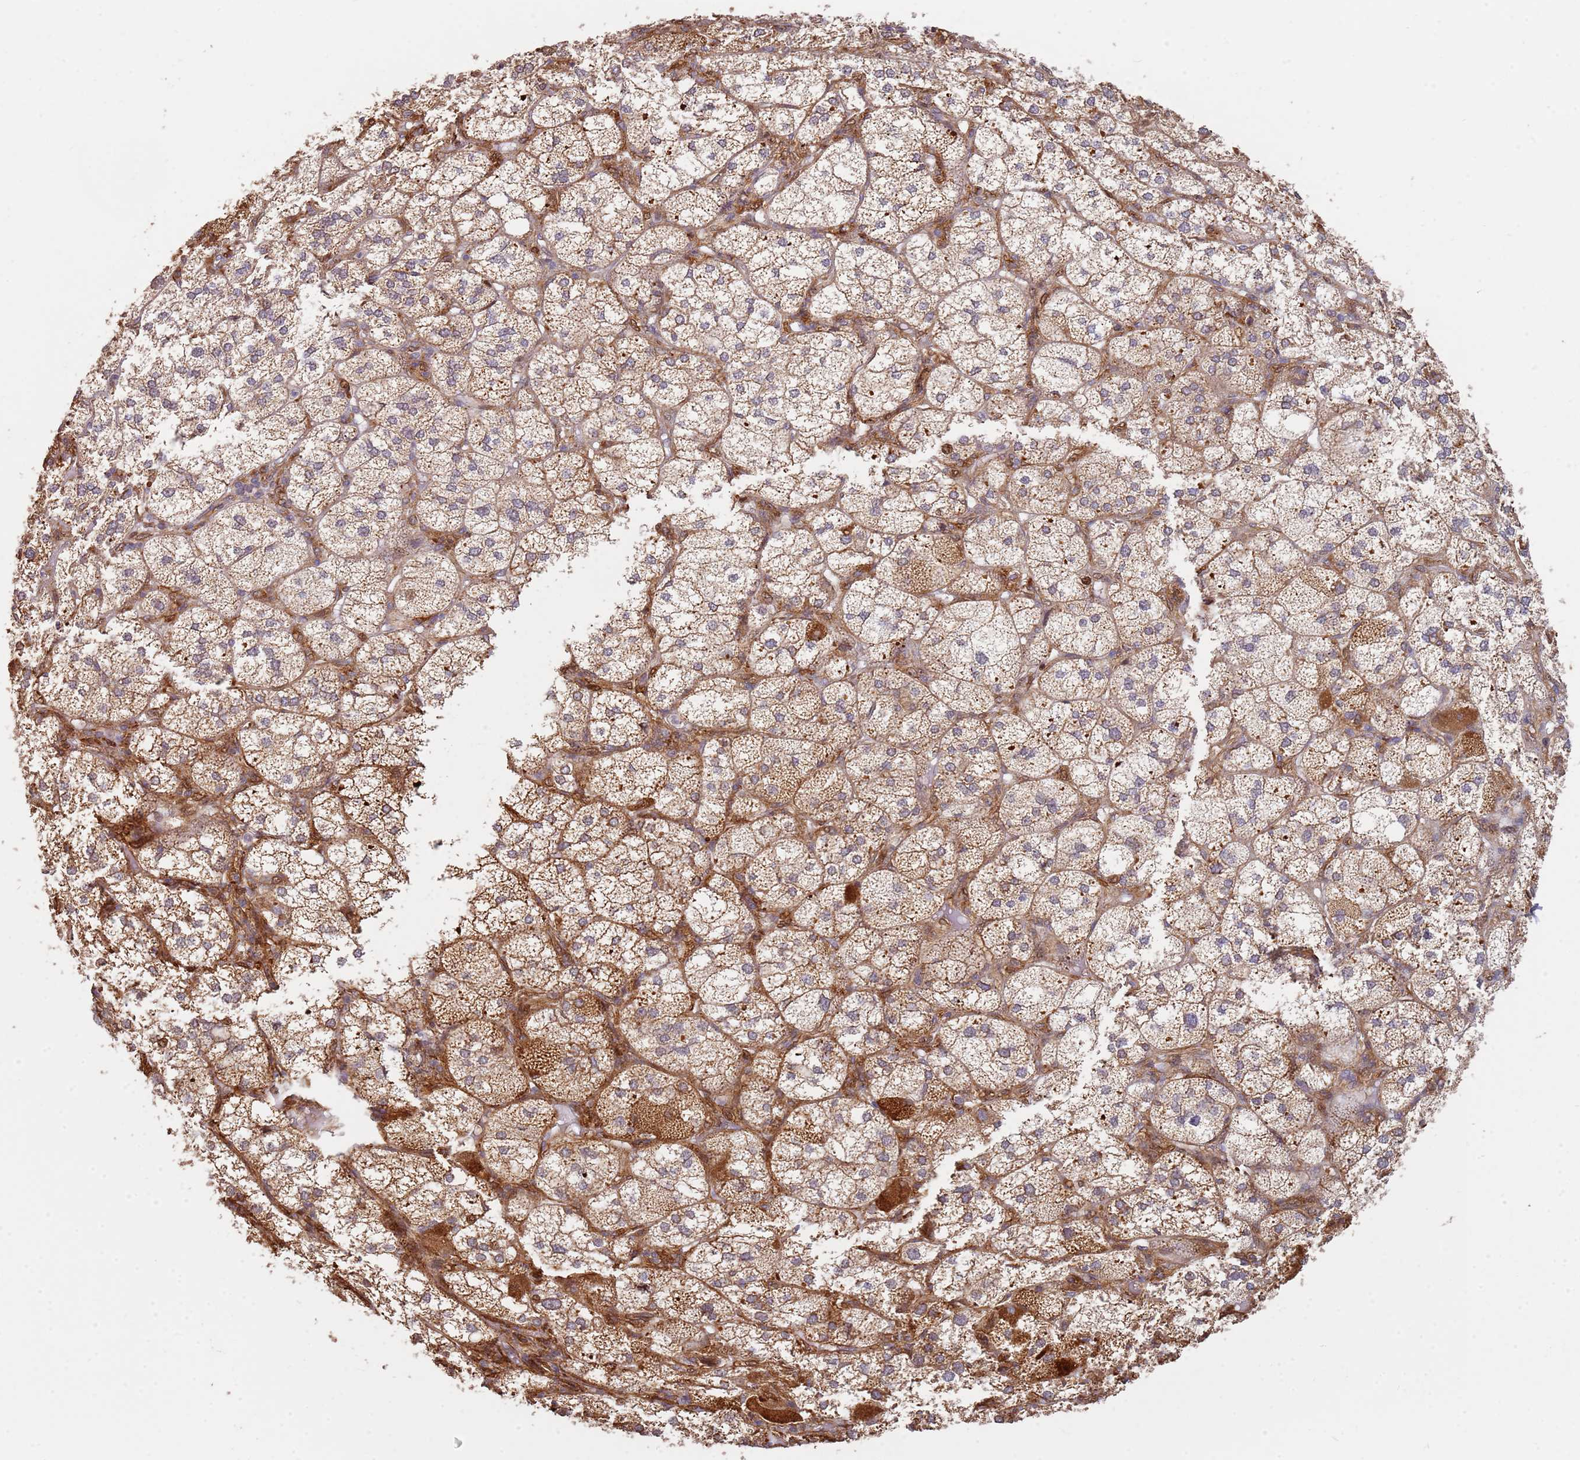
{"staining": {"intensity": "moderate", "quantity": ">75%", "location": "cytoplasmic/membranous"}, "tissue": "adrenal gland", "cell_type": "Glandular cells", "image_type": "normal", "snomed": [{"axis": "morphology", "description": "Normal tissue, NOS"}, {"axis": "topography", "description": "Adrenal gland"}], "caption": "A brown stain shows moderate cytoplasmic/membranous staining of a protein in glandular cells of normal human adrenal gland. Ihc stains the protein of interest in brown and the nuclei are stained blue.", "gene": "MPEG1", "patient": {"sex": "female", "age": 61}}